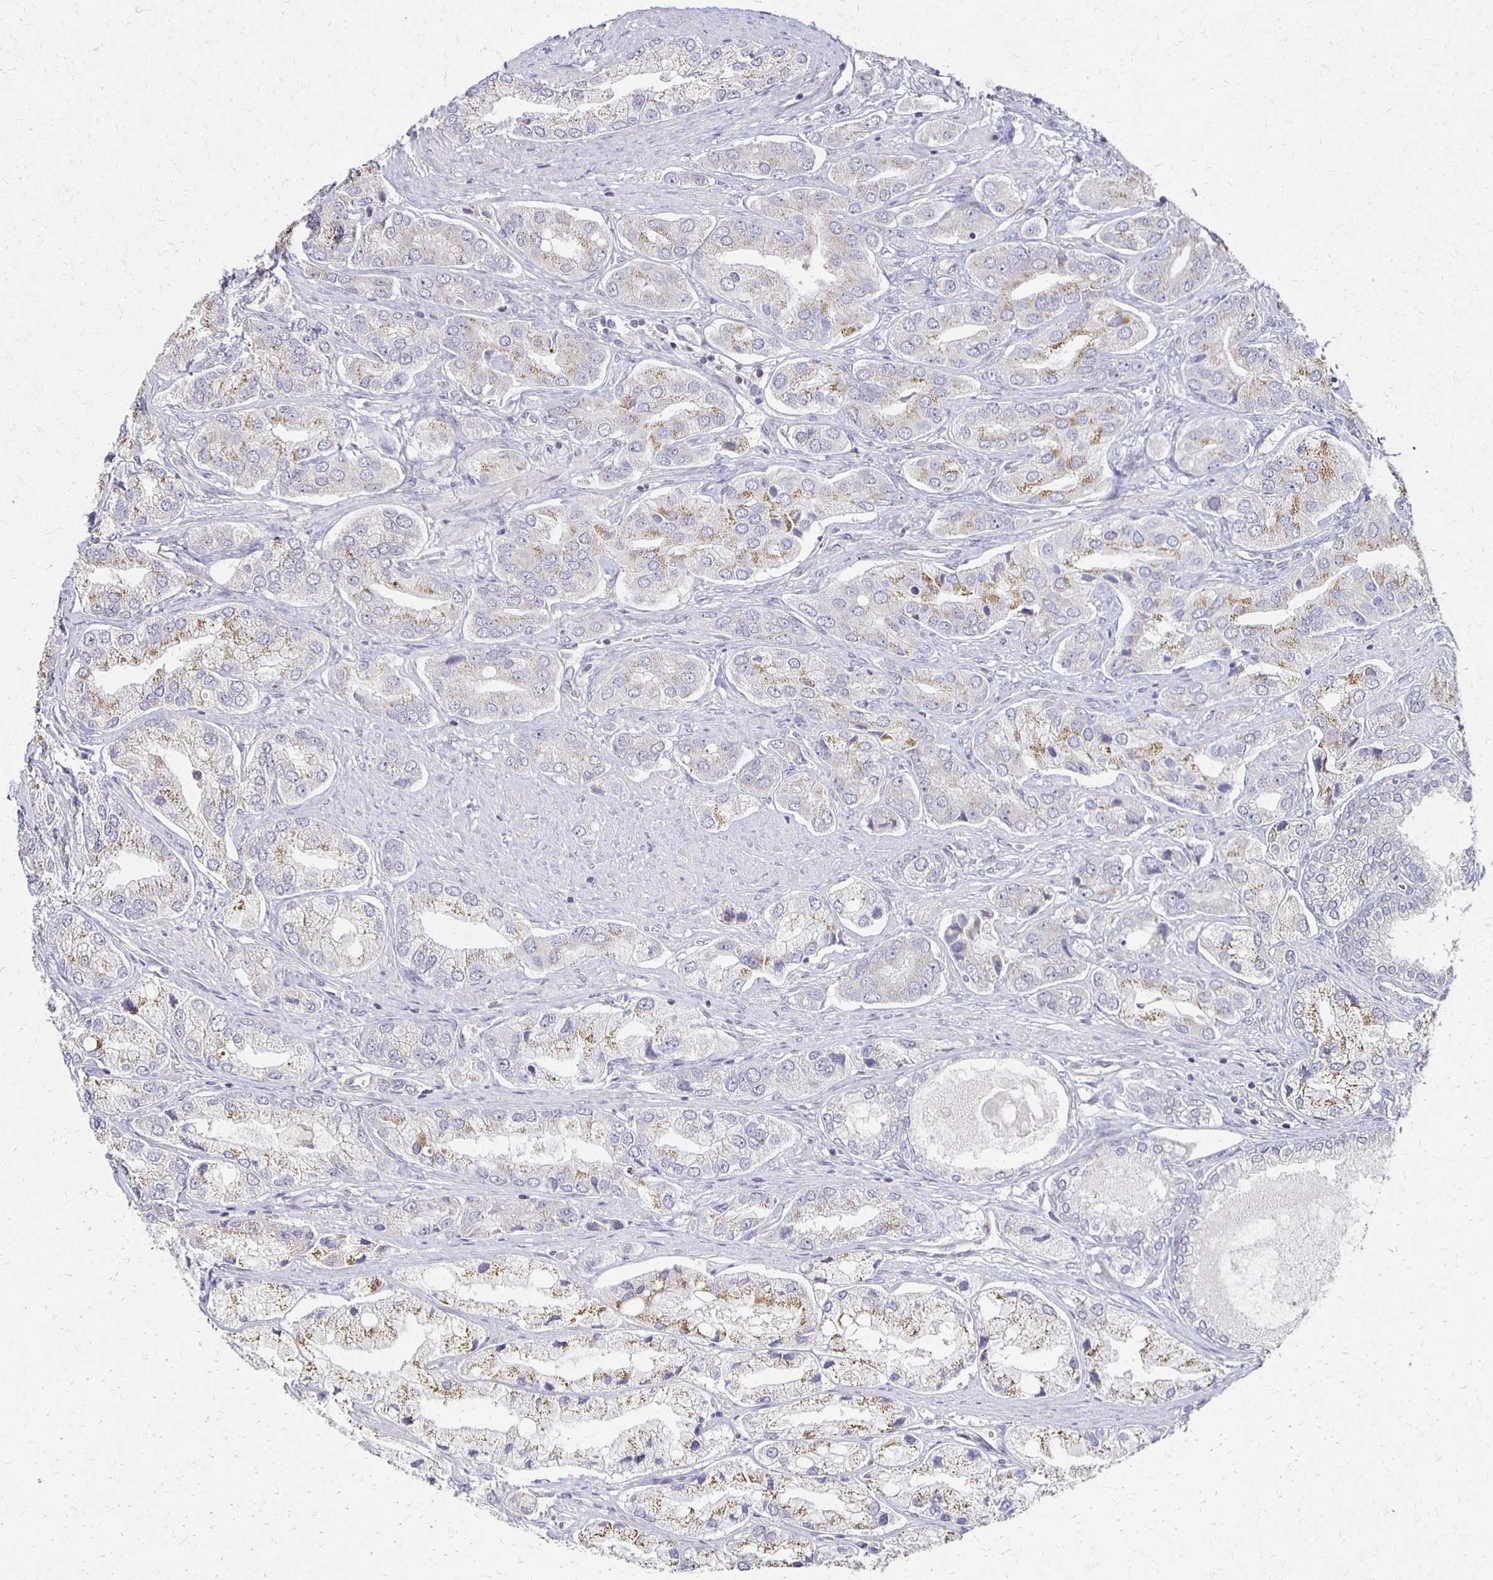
{"staining": {"intensity": "moderate", "quantity": "25%-75%", "location": "cytoplasmic/membranous"}, "tissue": "prostate cancer", "cell_type": "Tumor cells", "image_type": "cancer", "snomed": [{"axis": "morphology", "description": "Adenocarcinoma, Low grade"}, {"axis": "topography", "description": "Prostate"}], "caption": "This micrograph exhibits prostate low-grade adenocarcinoma stained with IHC to label a protein in brown. The cytoplasmic/membranous of tumor cells show moderate positivity for the protein. Nuclei are counter-stained blue.", "gene": "GPX4", "patient": {"sex": "male", "age": 69}}